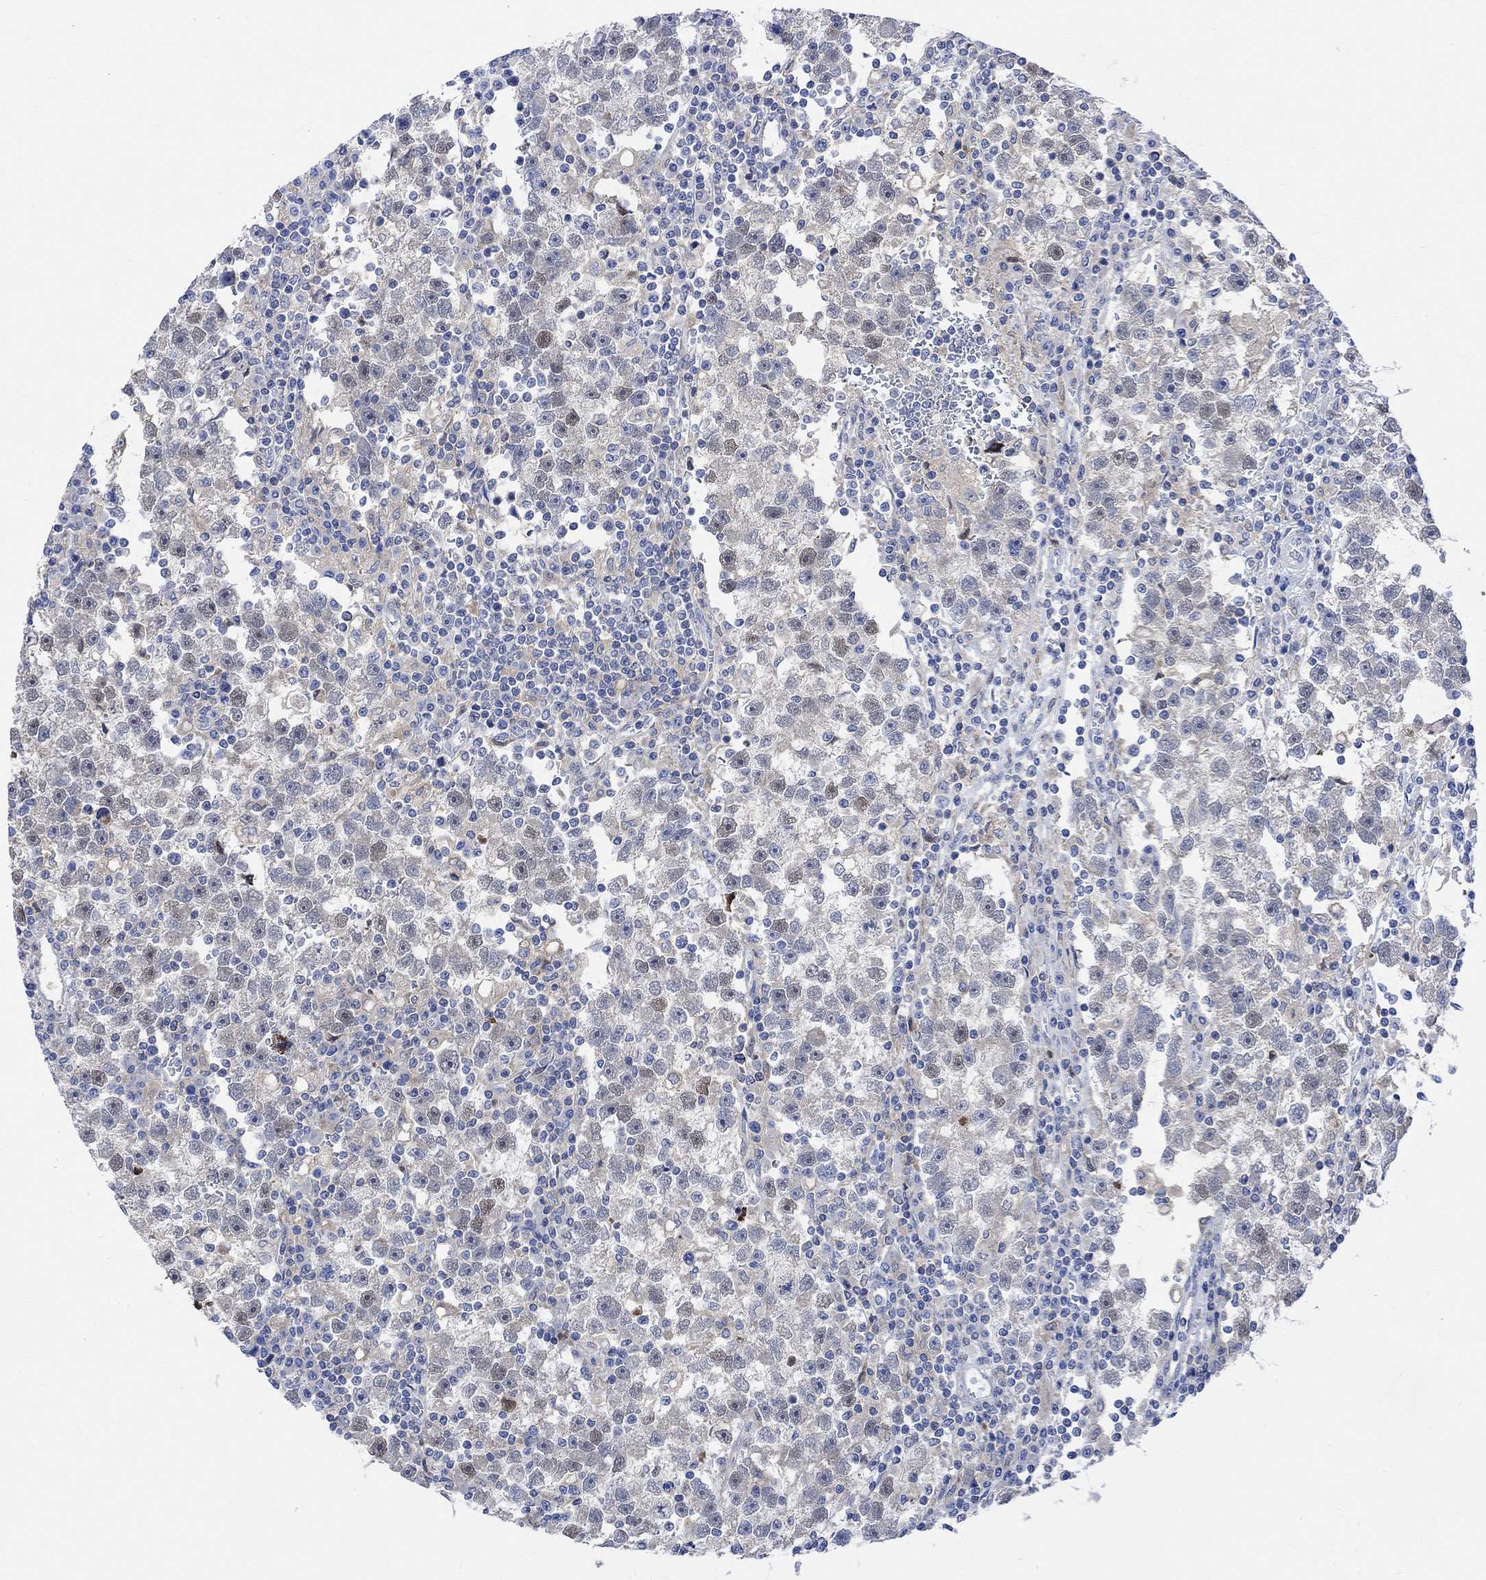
{"staining": {"intensity": "negative", "quantity": "none", "location": "none"}, "tissue": "testis cancer", "cell_type": "Tumor cells", "image_type": "cancer", "snomed": [{"axis": "morphology", "description": "Seminoma, NOS"}, {"axis": "topography", "description": "Testis"}], "caption": "This histopathology image is of testis cancer (seminoma) stained with IHC to label a protein in brown with the nuclei are counter-stained blue. There is no positivity in tumor cells.", "gene": "ARSK", "patient": {"sex": "male", "age": 47}}